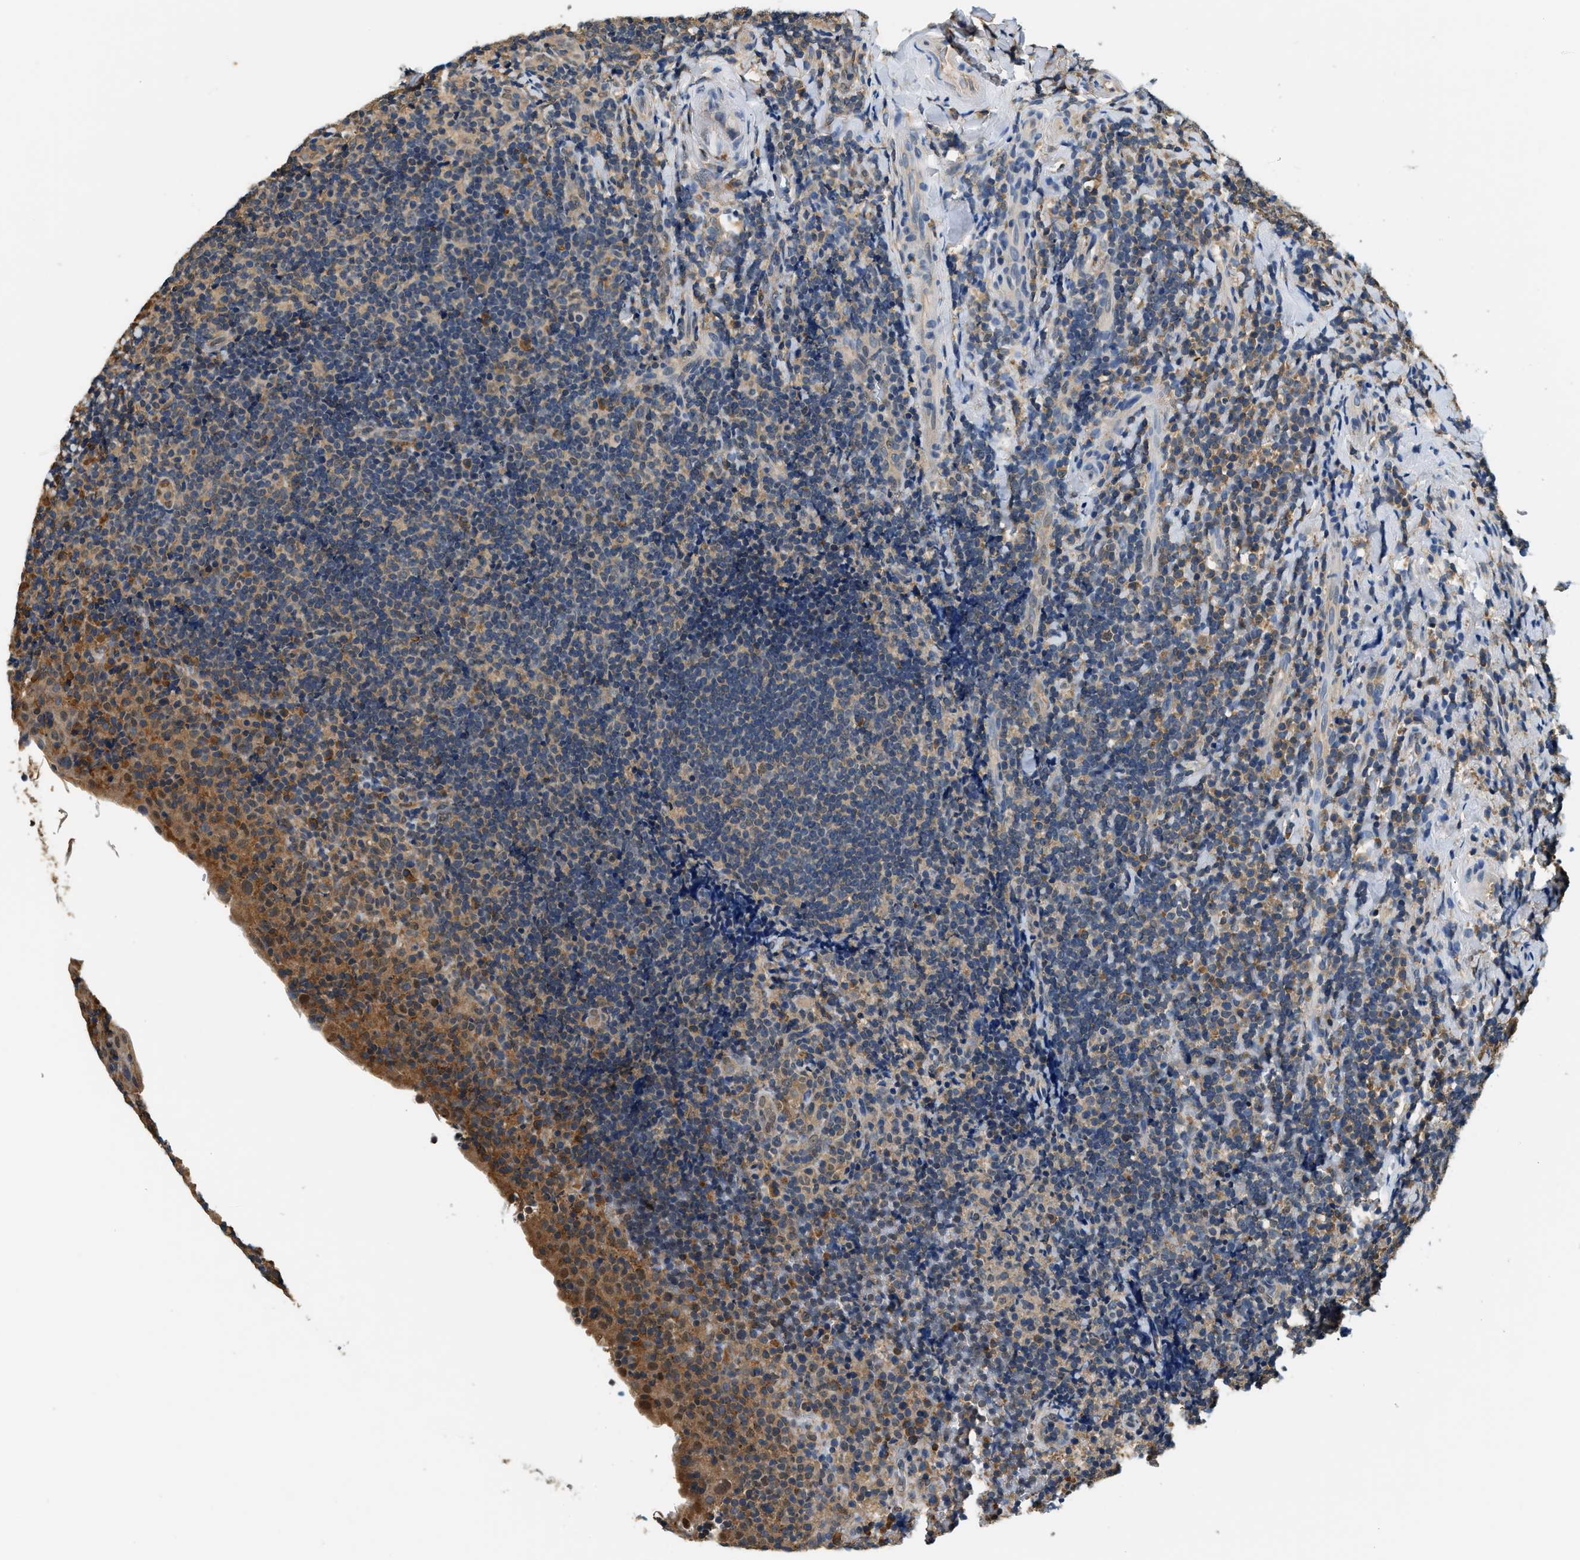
{"staining": {"intensity": "weak", "quantity": "25%-75%", "location": "cytoplasmic/membranous"}, "tissue": "tonsil", "cell_type": "Germinal center cells", "image_type": "normal", "snomed": [{"axis": "morphology", "description": "Normal tissue, NOS"}, {"axis": "topography", "description": "Tonsil"}], "caption": "Immunohistochemistry micrograph of unremarkable tonsil stained for a protein (brown), which demonstrates low levels of weak cytoplasmic/membranous staining in about 25%-75% of germinal center cells.", "gene": "BCL7C", "patient": {"sex": "male", "age": 37}}